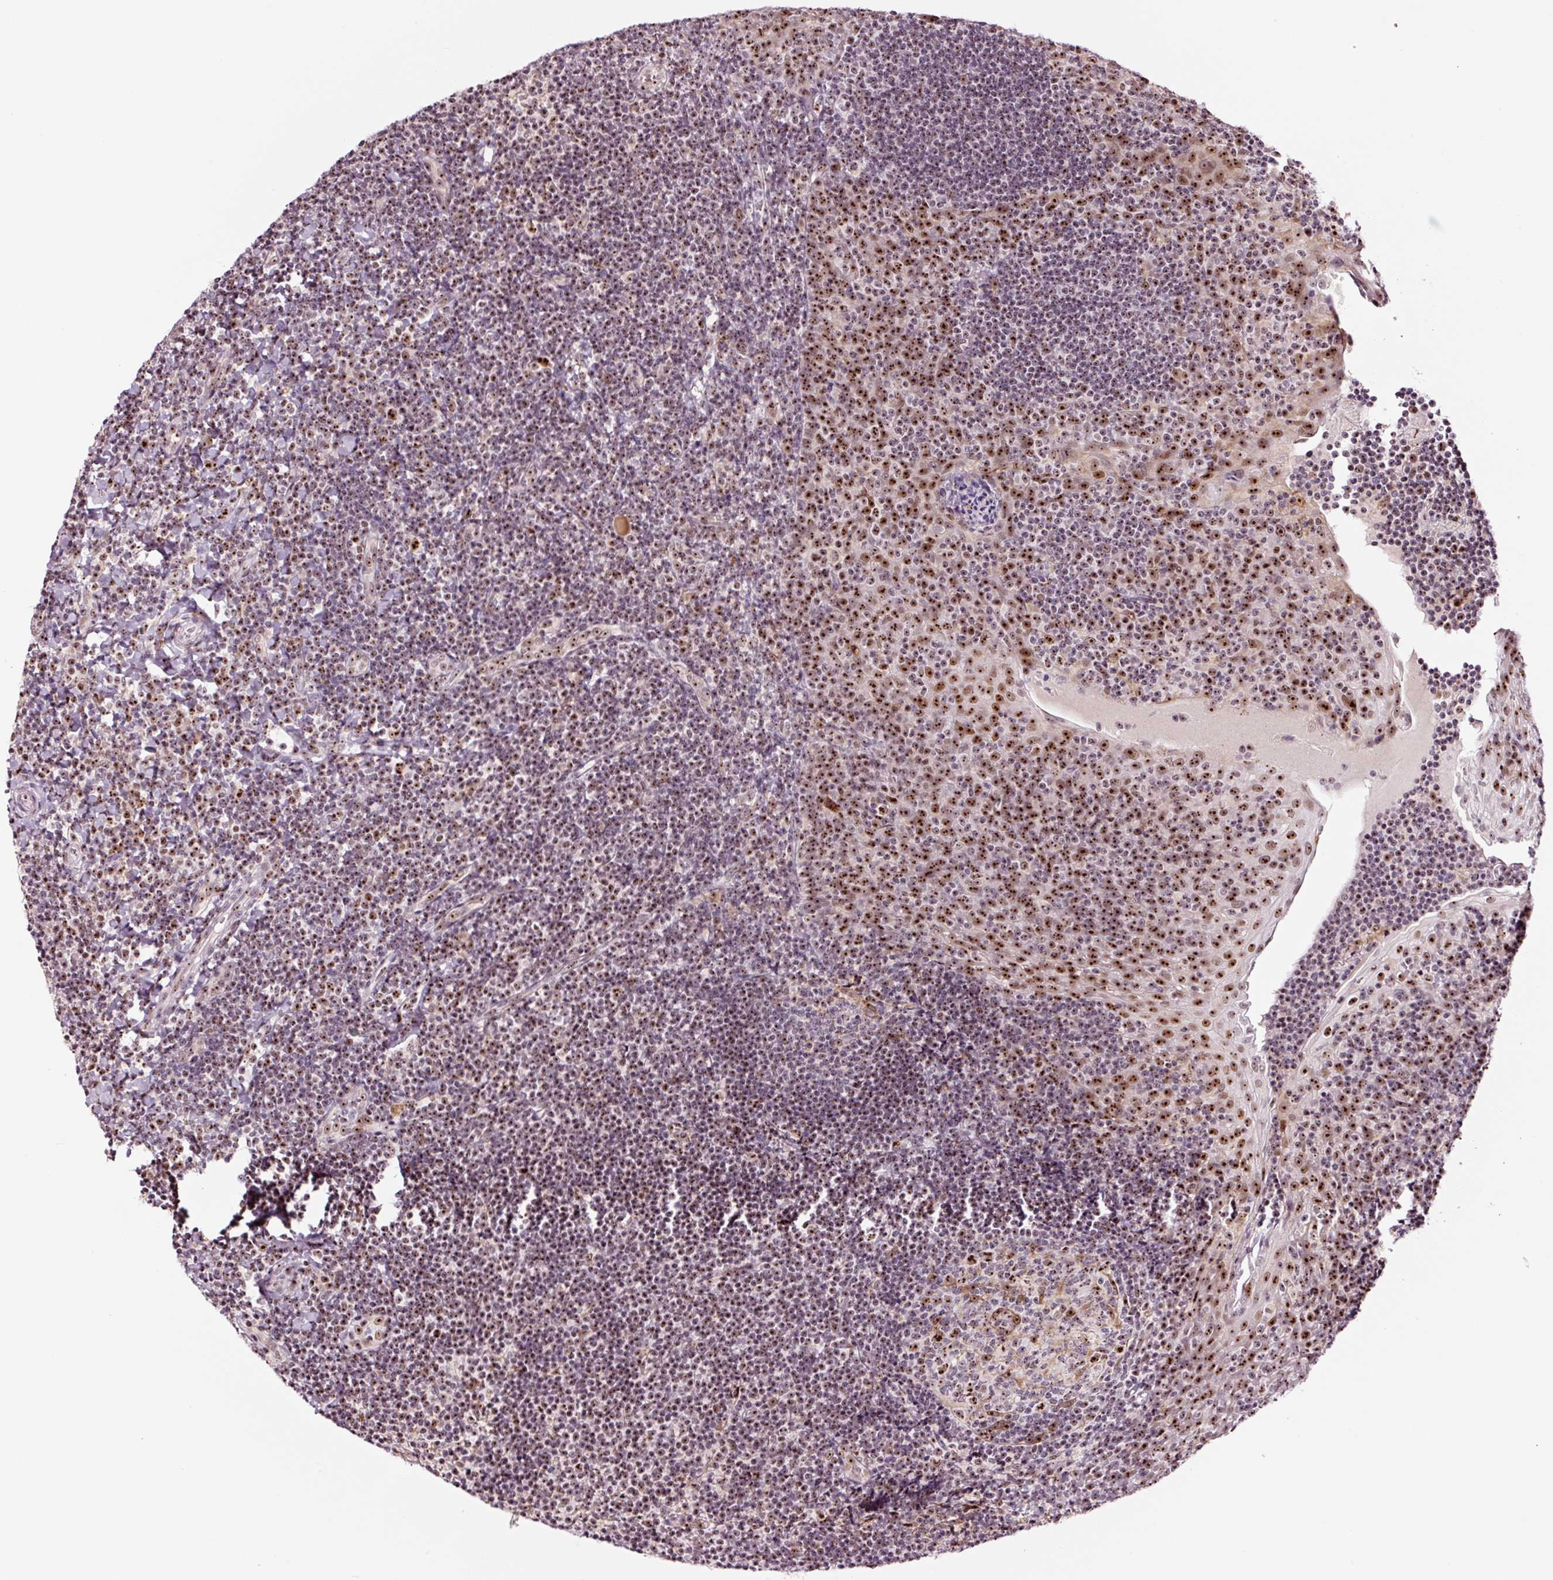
{"staining": {"intensity": "moderate", "quantity": "25%-75%", "location": "nuclear"}, "tissue": "tonsil", "cell_type": "Germinal center cells", "image_type": "normal", "snomed": [{"axis": "morphology", "description": "Normal tissue, NOS"}, {"axis": "topography", "description": "Tonsil"}], "caption": "Immunohistochemistry (IHC) (DAB) staining of benign human tonsil shows moderate nuclear protein staining in about 25%-75% of germinal center cells.", "gene": "GNL3", "patient": {"sex": "male", "age": 17}}